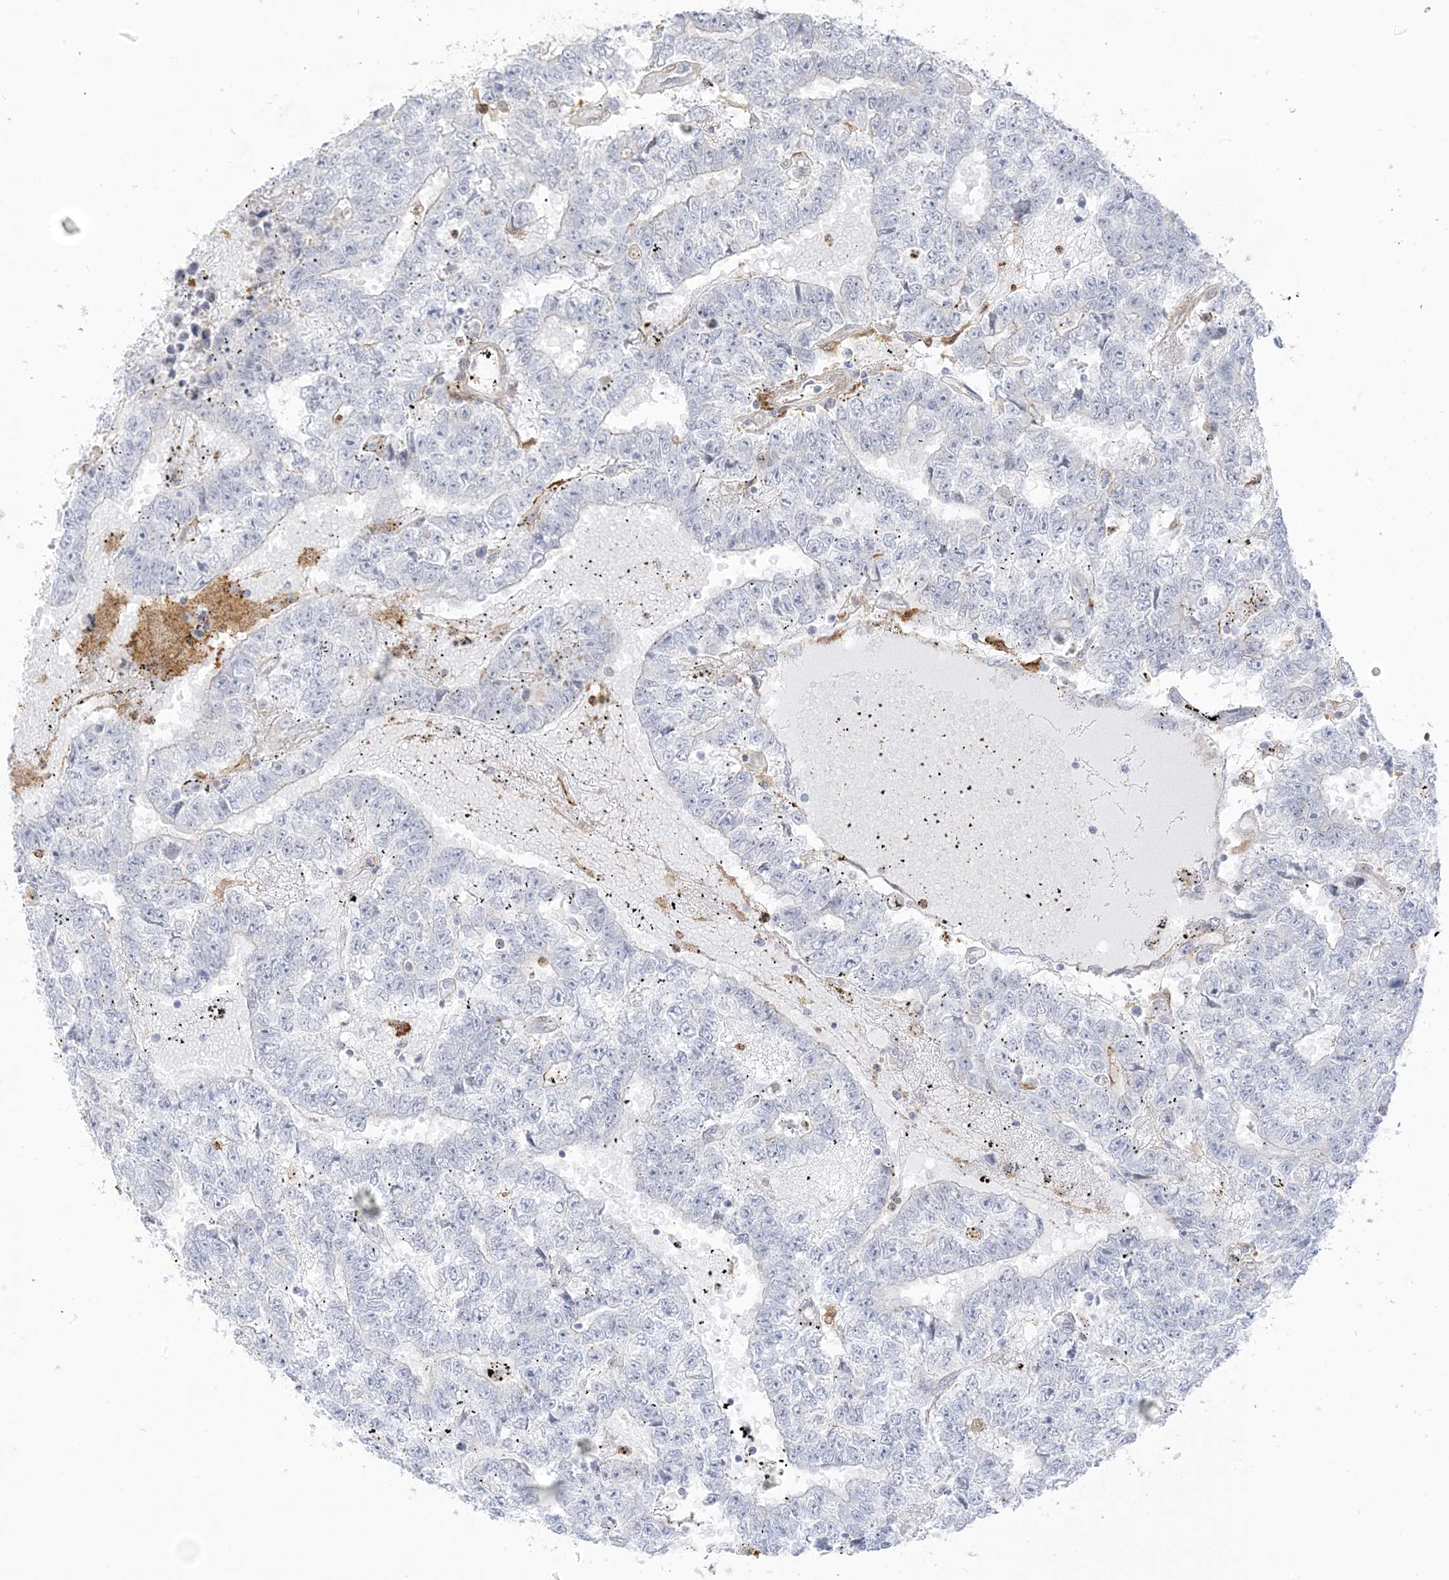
{"staining": {"intensity": "negative", "quantity": "none", "location": "none"}, "tissue": "testis cancer", "cell_type": "Tumor cells", "image_type": "cancer", "snomed": [{"axis": "morphology", "description": "Carcinoma, Embryonal, NOS"}, {"axis": "topography", "description": "Testis"}], "caption": "Testis cancer (embryonal carcinoma) was stained to show a protein in brown. There is no significant positivity in tumor cells.", "gene": "ICMT", "patient": {"sex": "male", "age": 25}}